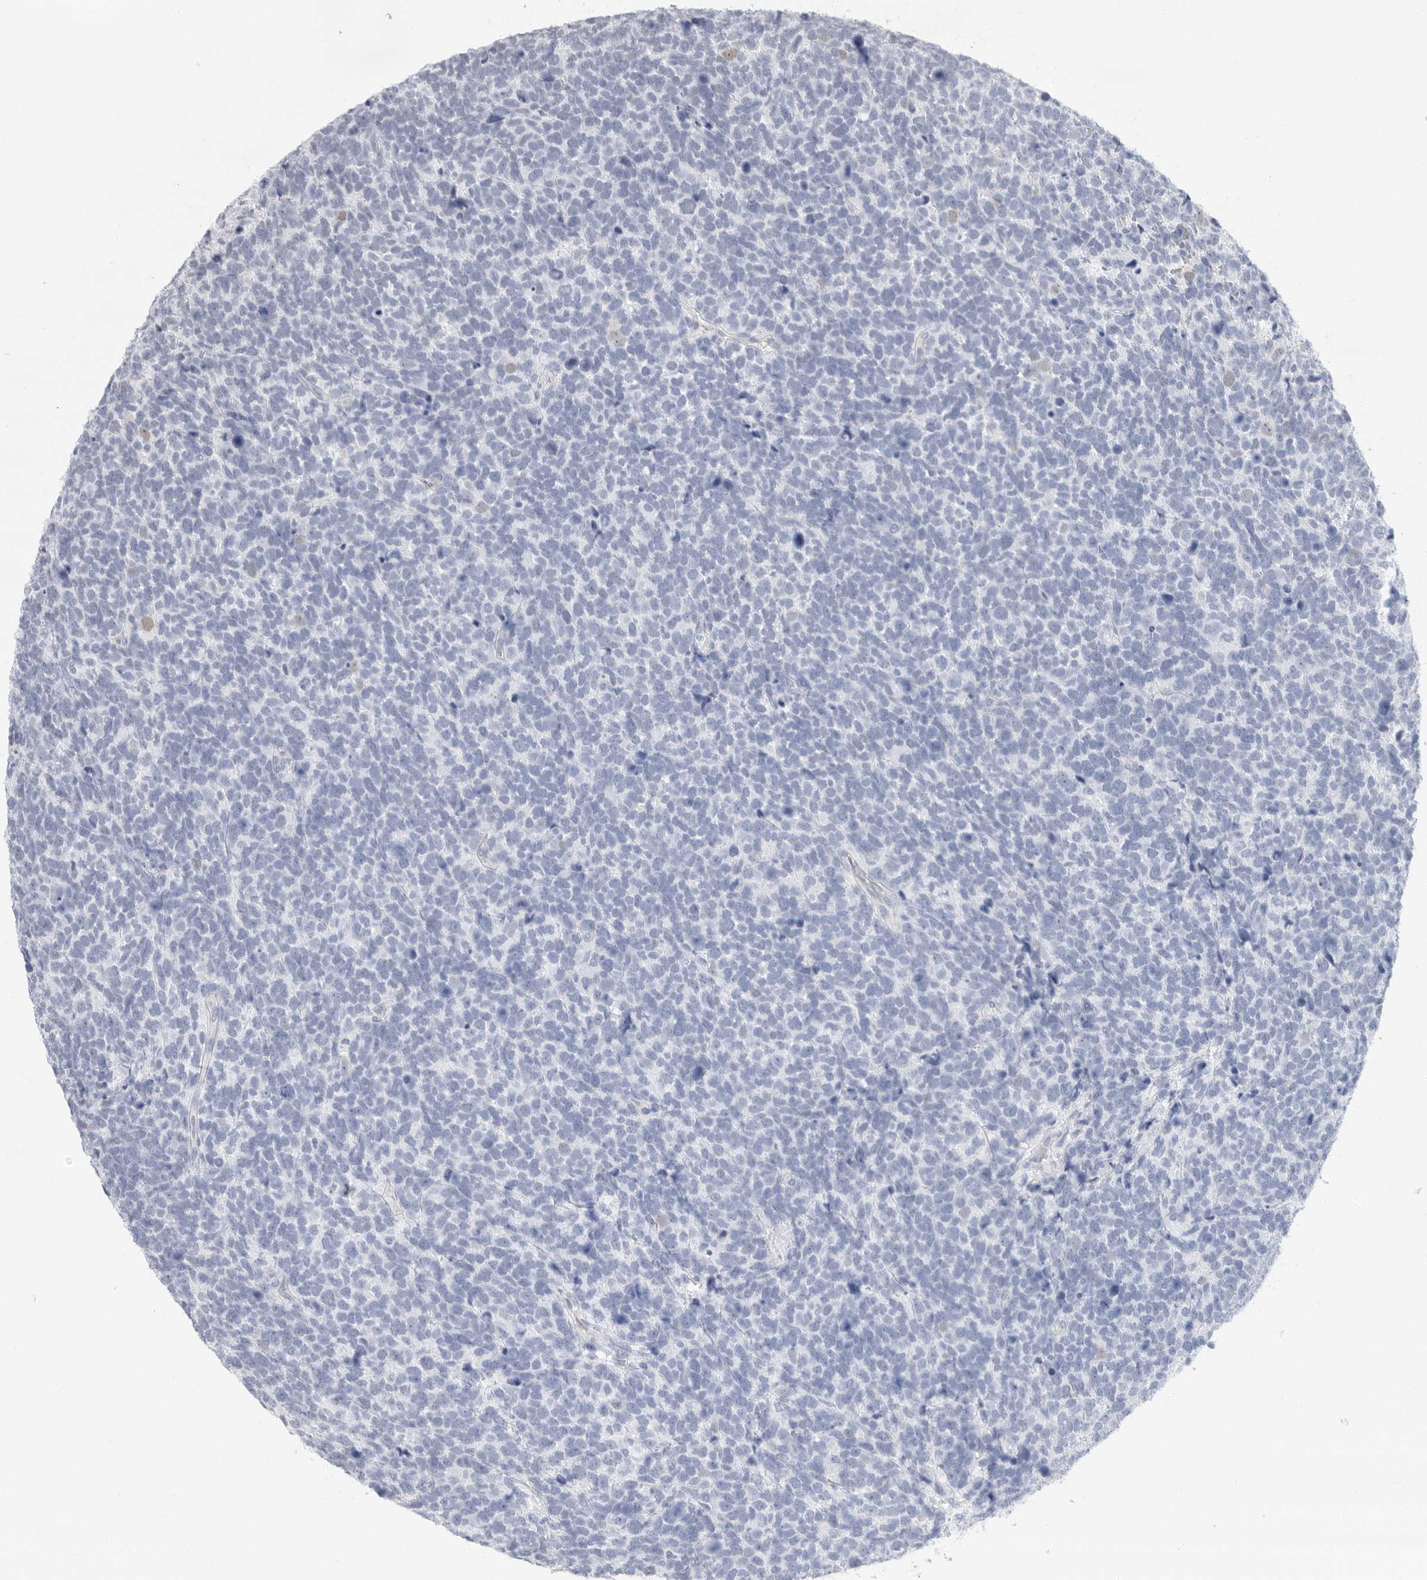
{"staining": {"intensity": "negative", "quantity": "none", "location": "none"}, "tissue": "urothelial cancer", "cell_type": "Tumor cells", "image_type": "cancer", "snomed": [{"axis": "morphology", "description": "Urothelial carcinoma, High grade"}, {"axis": "topography", "description": "Urinary bladder"}], "caption": "Immunohistochemistry micrograph of human urothelial cancer stained for a protein (brown), which displays no expression in tumor cells.", "gene": "ARHGEF10", "patient": {"sex": "female", "age": 82}}